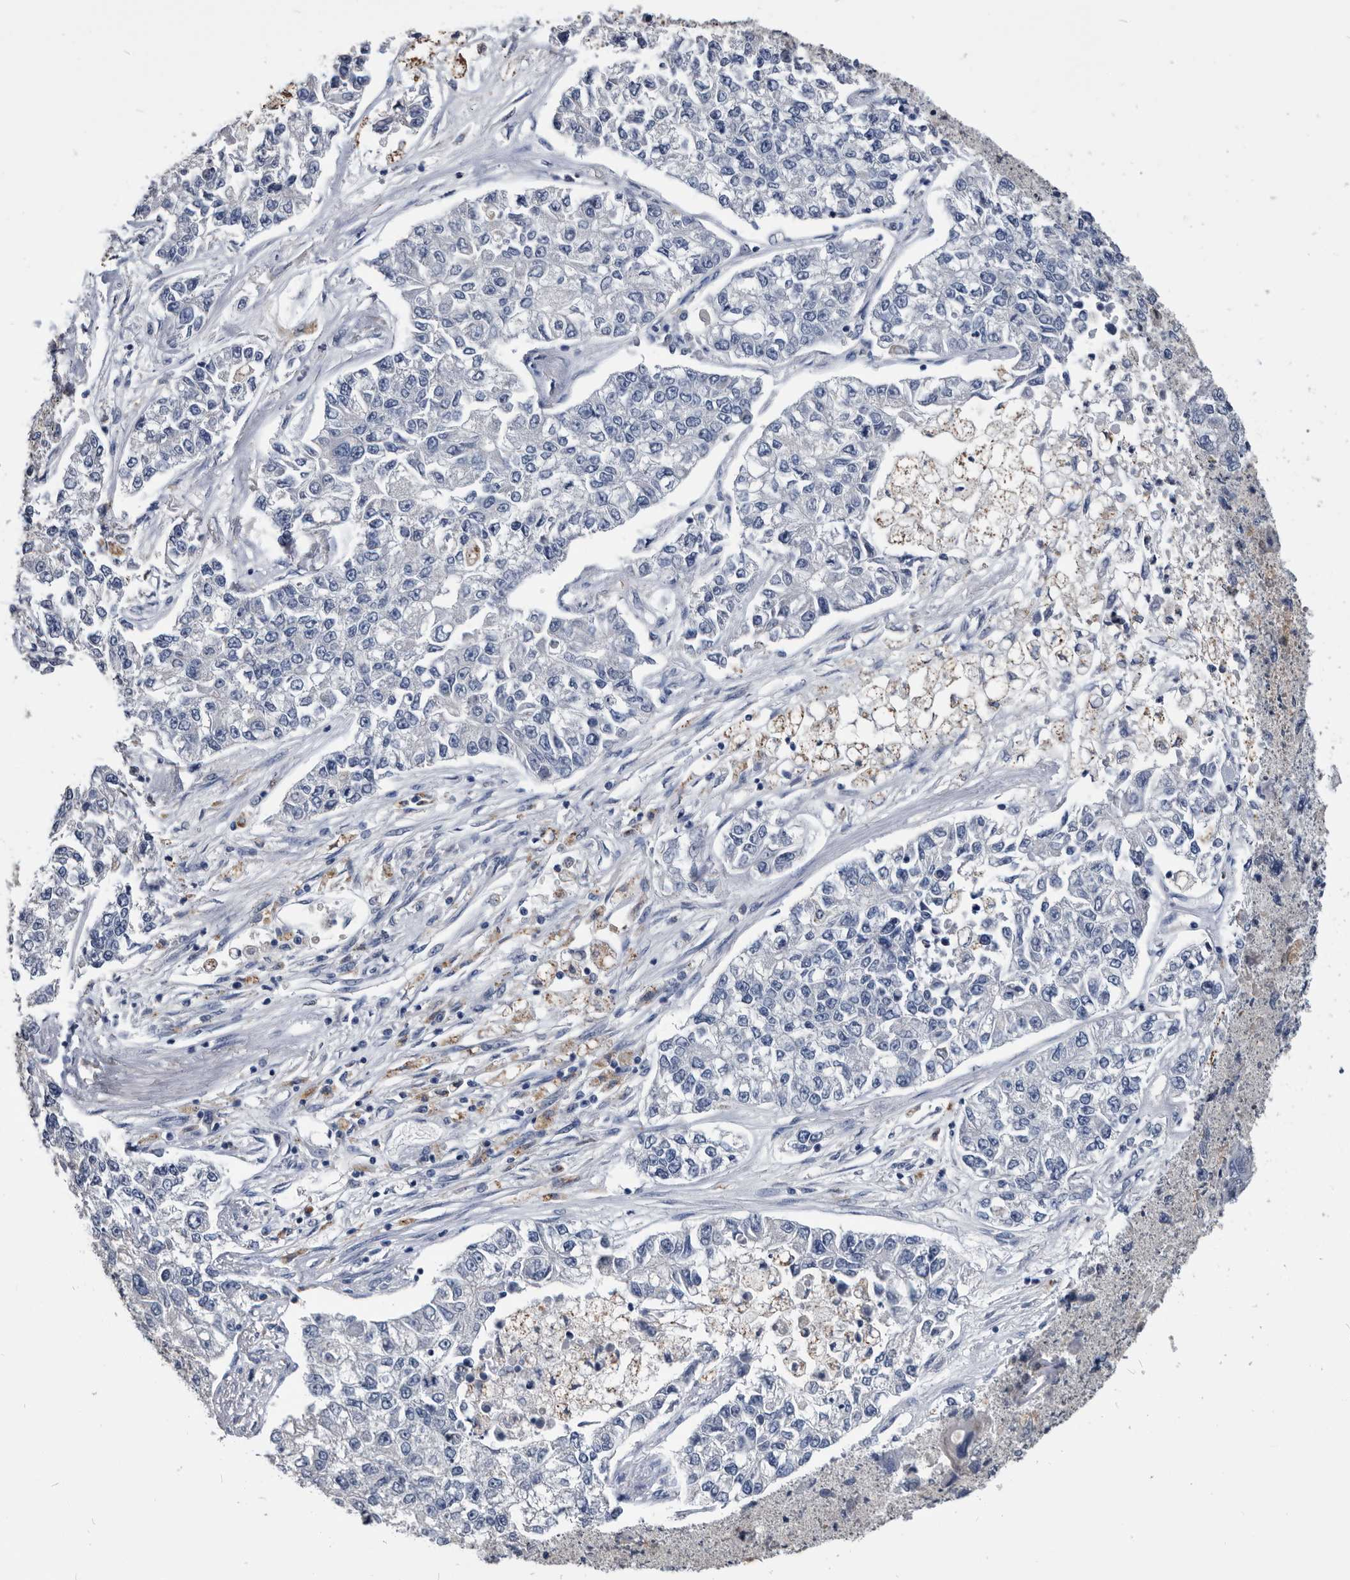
{"staining": {"intensity": "negative", "quantity": "none", "location": "none"}, "tissue": "lung cancer", "cell_type": "Tumor cells", "image_type": "cancer", "snomed": [{"axis": "morphology", "description": "Adenocarcinoma, NOS"}, {"axis": "topography", "description": "Lung"}], "caption": "The immunohistochemistry (IHC) micrograph has no significant expression in tumor cells of lung adenocarcinoma tissue.", "gene": "PDXK", "patient": {"sex": "male", "age": 49}}